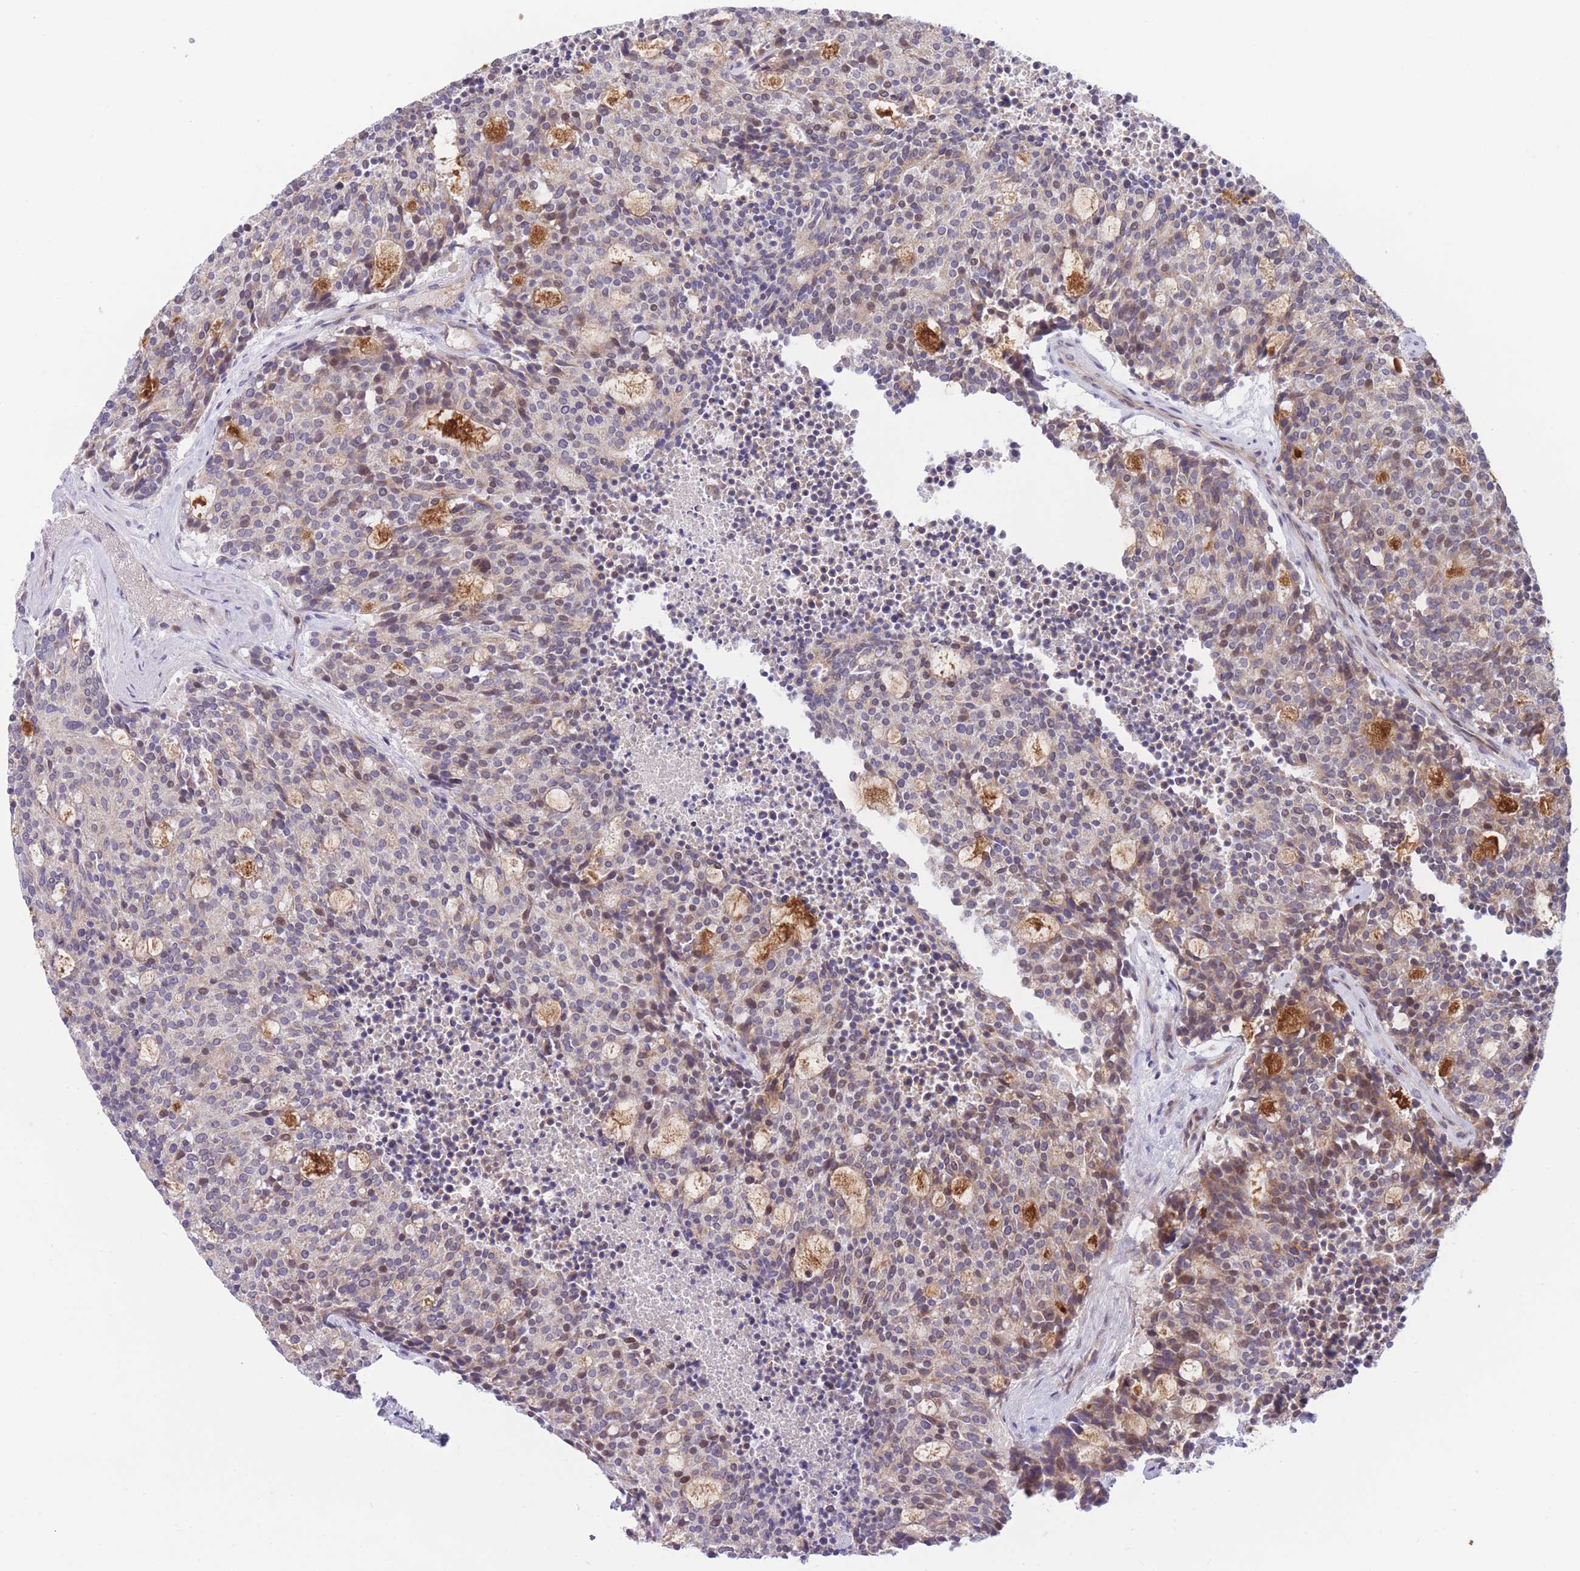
{"staining": {"intensity": "moderate", "quantity": "<25%", "location": "nuclear"}, "tissue": "carcinoid", "cell_type": "Tumor cells", "image_type": "cancer", "snomed": [{"axis": "morphology", "description": "Carcinoid, malignant, NOS"}, {"axis": "topography", "description": "Pancreas"}], "caption": "Protein analysis of carcinoid tissue shows moderate nuclear staining in approximately <25% of tumor cells. The staining was performed using DAB to visualize the protein expression in brown, while the nuclei were stained in blue with hematoxylin (Magnification: 20x).", "gene": "CDC25B", "patient": {"sex": "female", "age": 54}}